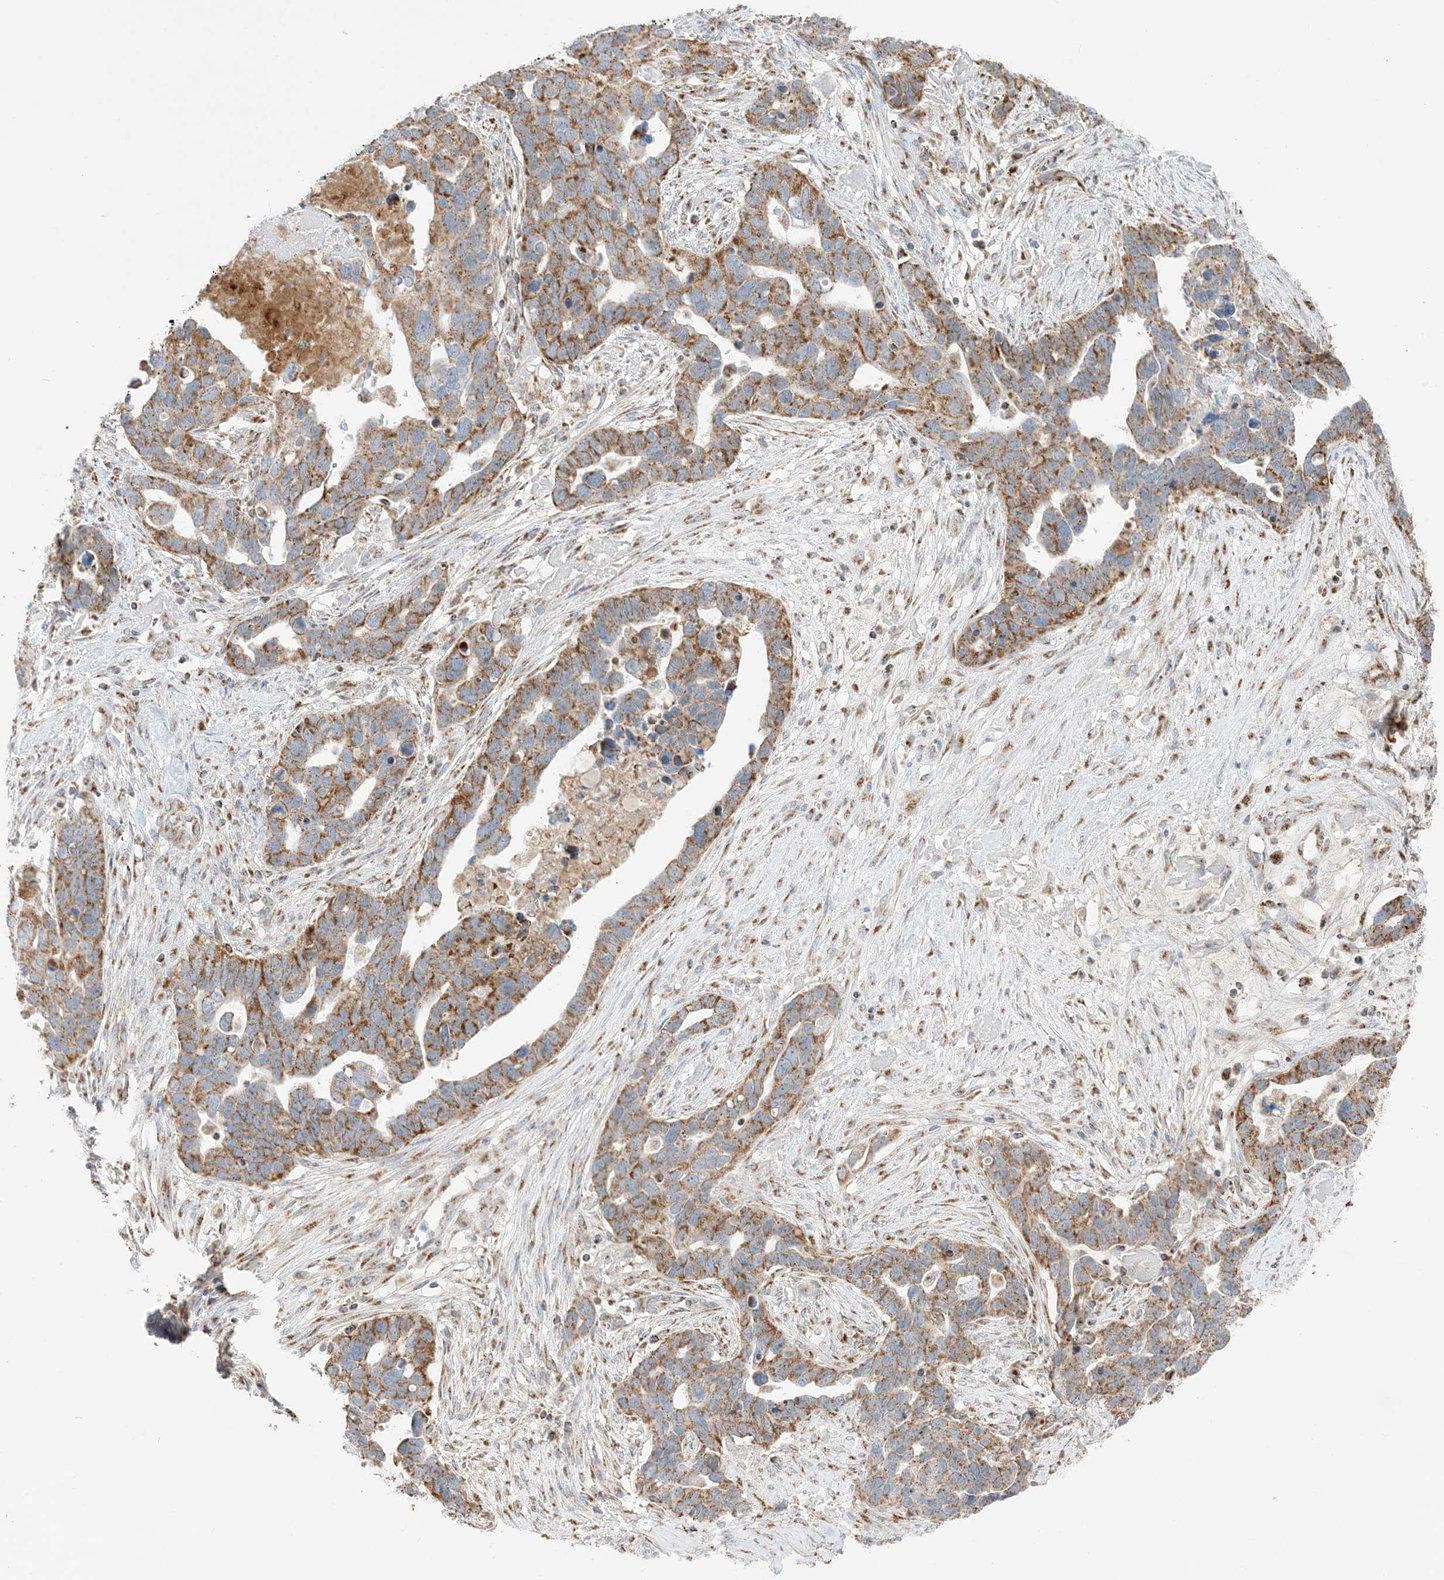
{"staining": {"intensity": "strong", "quantity": ">75%", "location": "cytoplasmic/membranous"}, "tissue": "ovarian cancer", "cell_type": "Tumor cells", "image_type": "cancer", "snomed": [{"axis": "morphology", "description": "Cystadenocarcinoma, serous, NOS"}, {"axis": "topography", "description": "Ovary"}], "caption": "This histopathology image demonstrates immunohistochemistry staining of human serous cystadenocarcinoma (ovarian), with high strong cytoplasmic/membranous staining in approximately >75% of tumor cells.", "gene": "SLC25A12", "patient": {"sex": "female", "age": 54}}